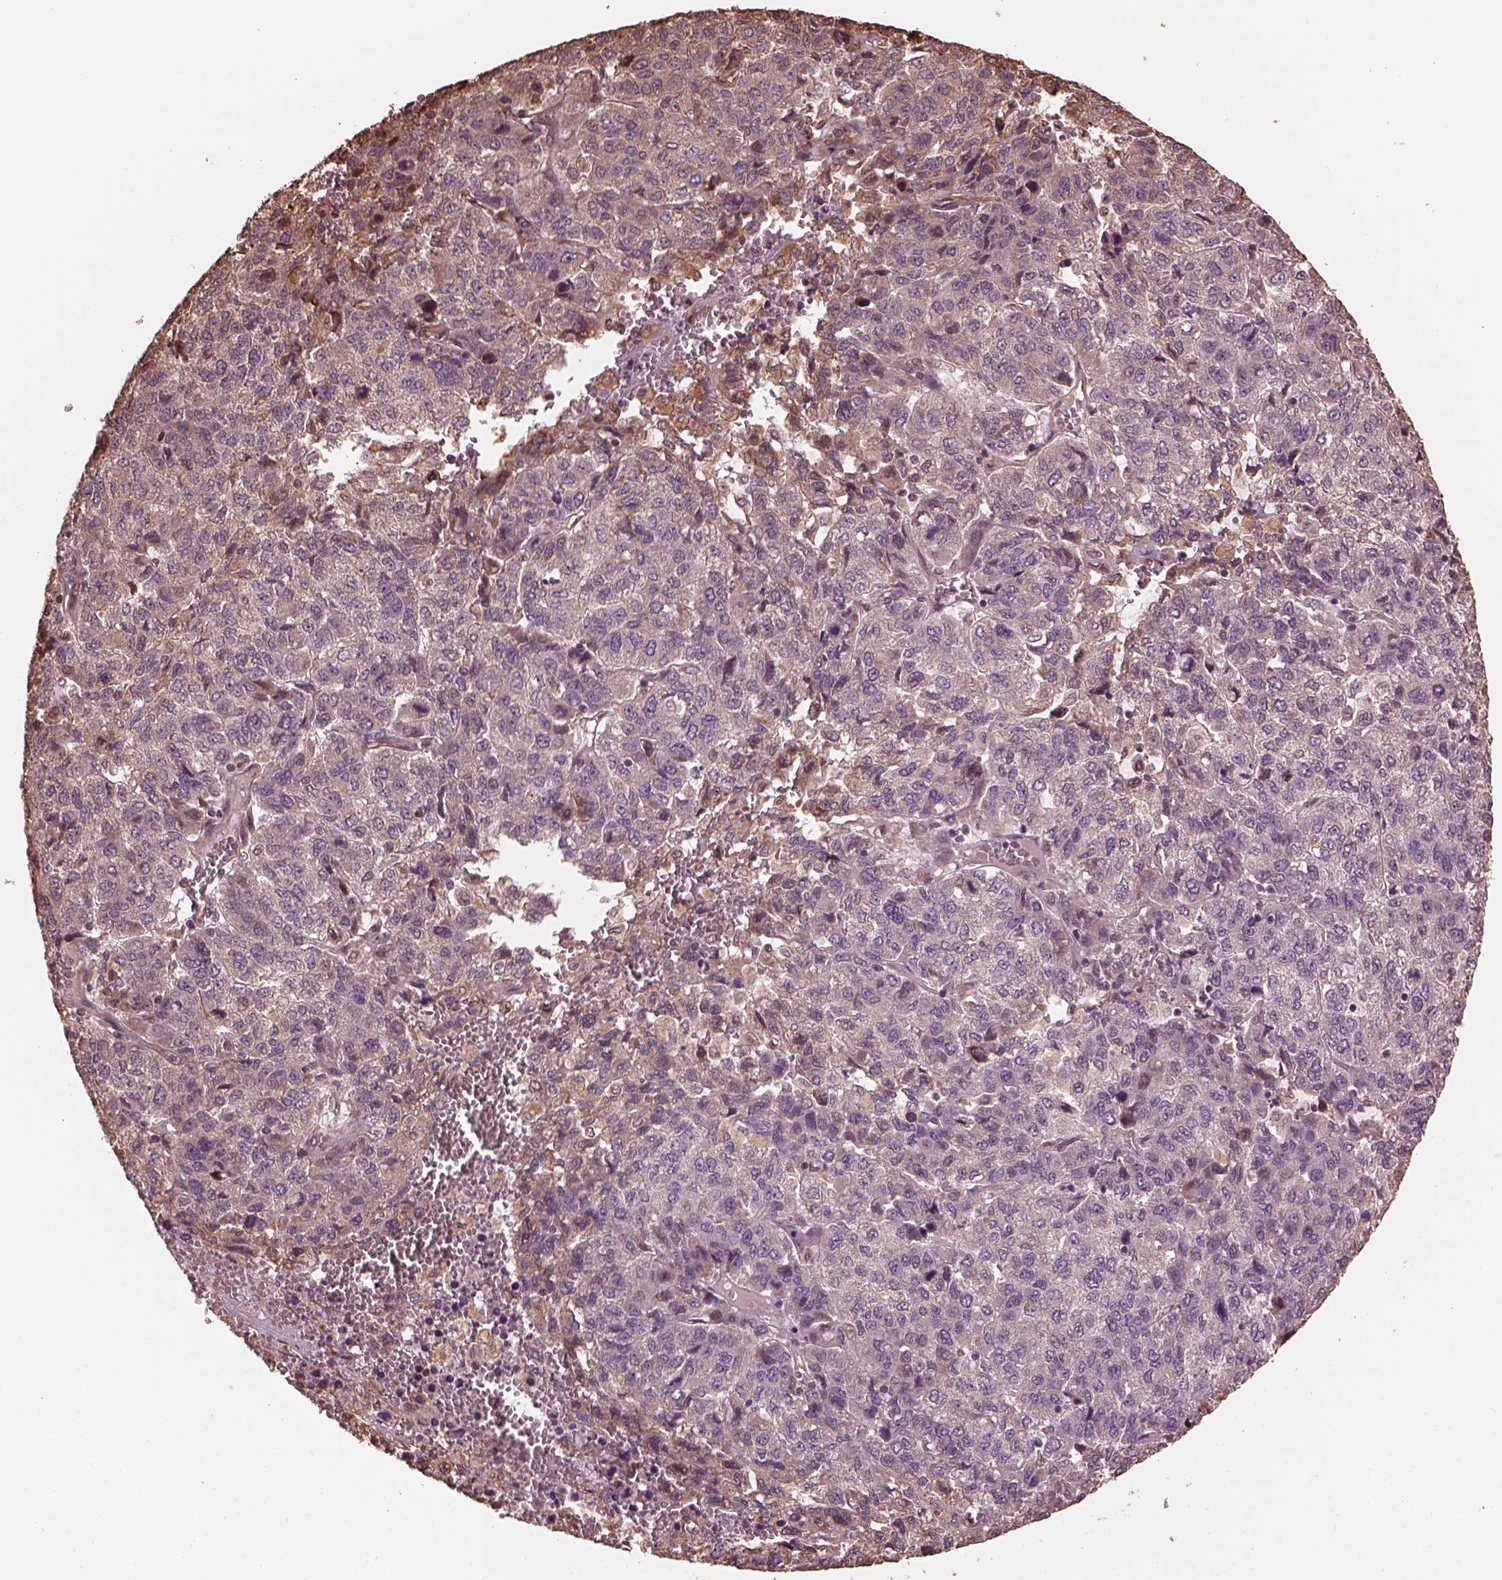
{"staining": {"intensity": "negative", "quantity": "none", "location": "none"}, "tissue": "liver cancer", "cell_type": "Tumor cells", "image_type": "cancer", "snomed": [{"axis": "morphology", "description": "Carcinoma, Hepatocellular, NOS"}, {"axis": "topography", "description": "Liver"}], "caption": "This is an immunohistochemistry (IHC) image of human liver cancer (hepatocellular carcinoma). There is no positivity in tumor cells.", "gene": "GTPBP1", "patient": {"sex": "male", "age": 69}}